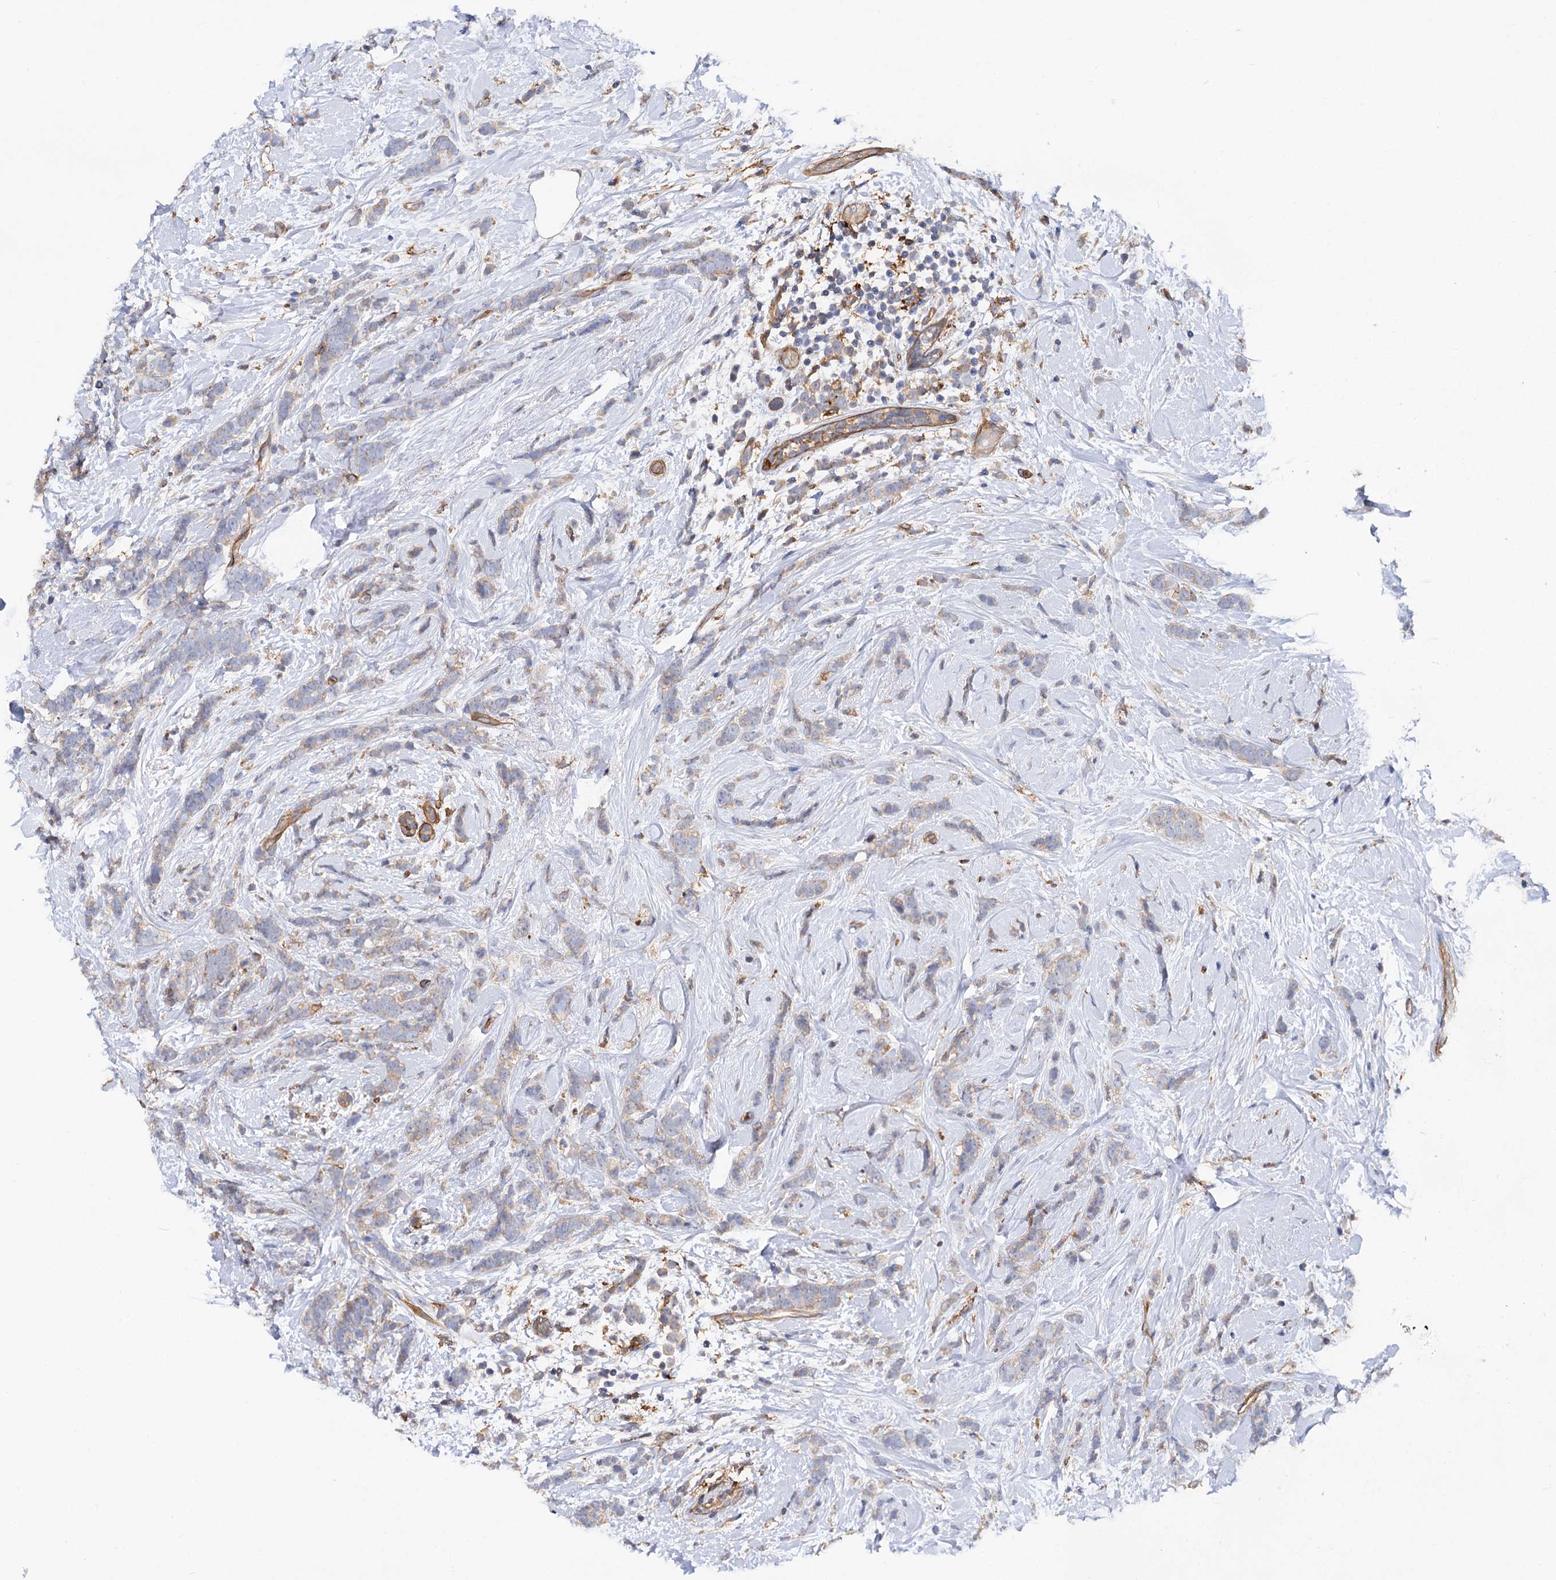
{"staining": {"intensity": "negative", "quantity": "none", "location": "none"}, "tissue": "breast cancer", "cell_type": "Tumor cells", "image_type": "cancer", "snomed": [{"axis": "morphology", "description": "Lobular carcinoma"}, {"axis": "topography", "description": "Breast"}], "caption": "Immunohistochemistry (IHC) photomicrograph of neoplastic tissue: human lobular carcinoma (breast) stained with DAB (3,3'-diaminobenzidine) shows no significant protein staining in tumor cells.", "gene": "CSAD", "patient": {"sex": "female", "age": 58}}